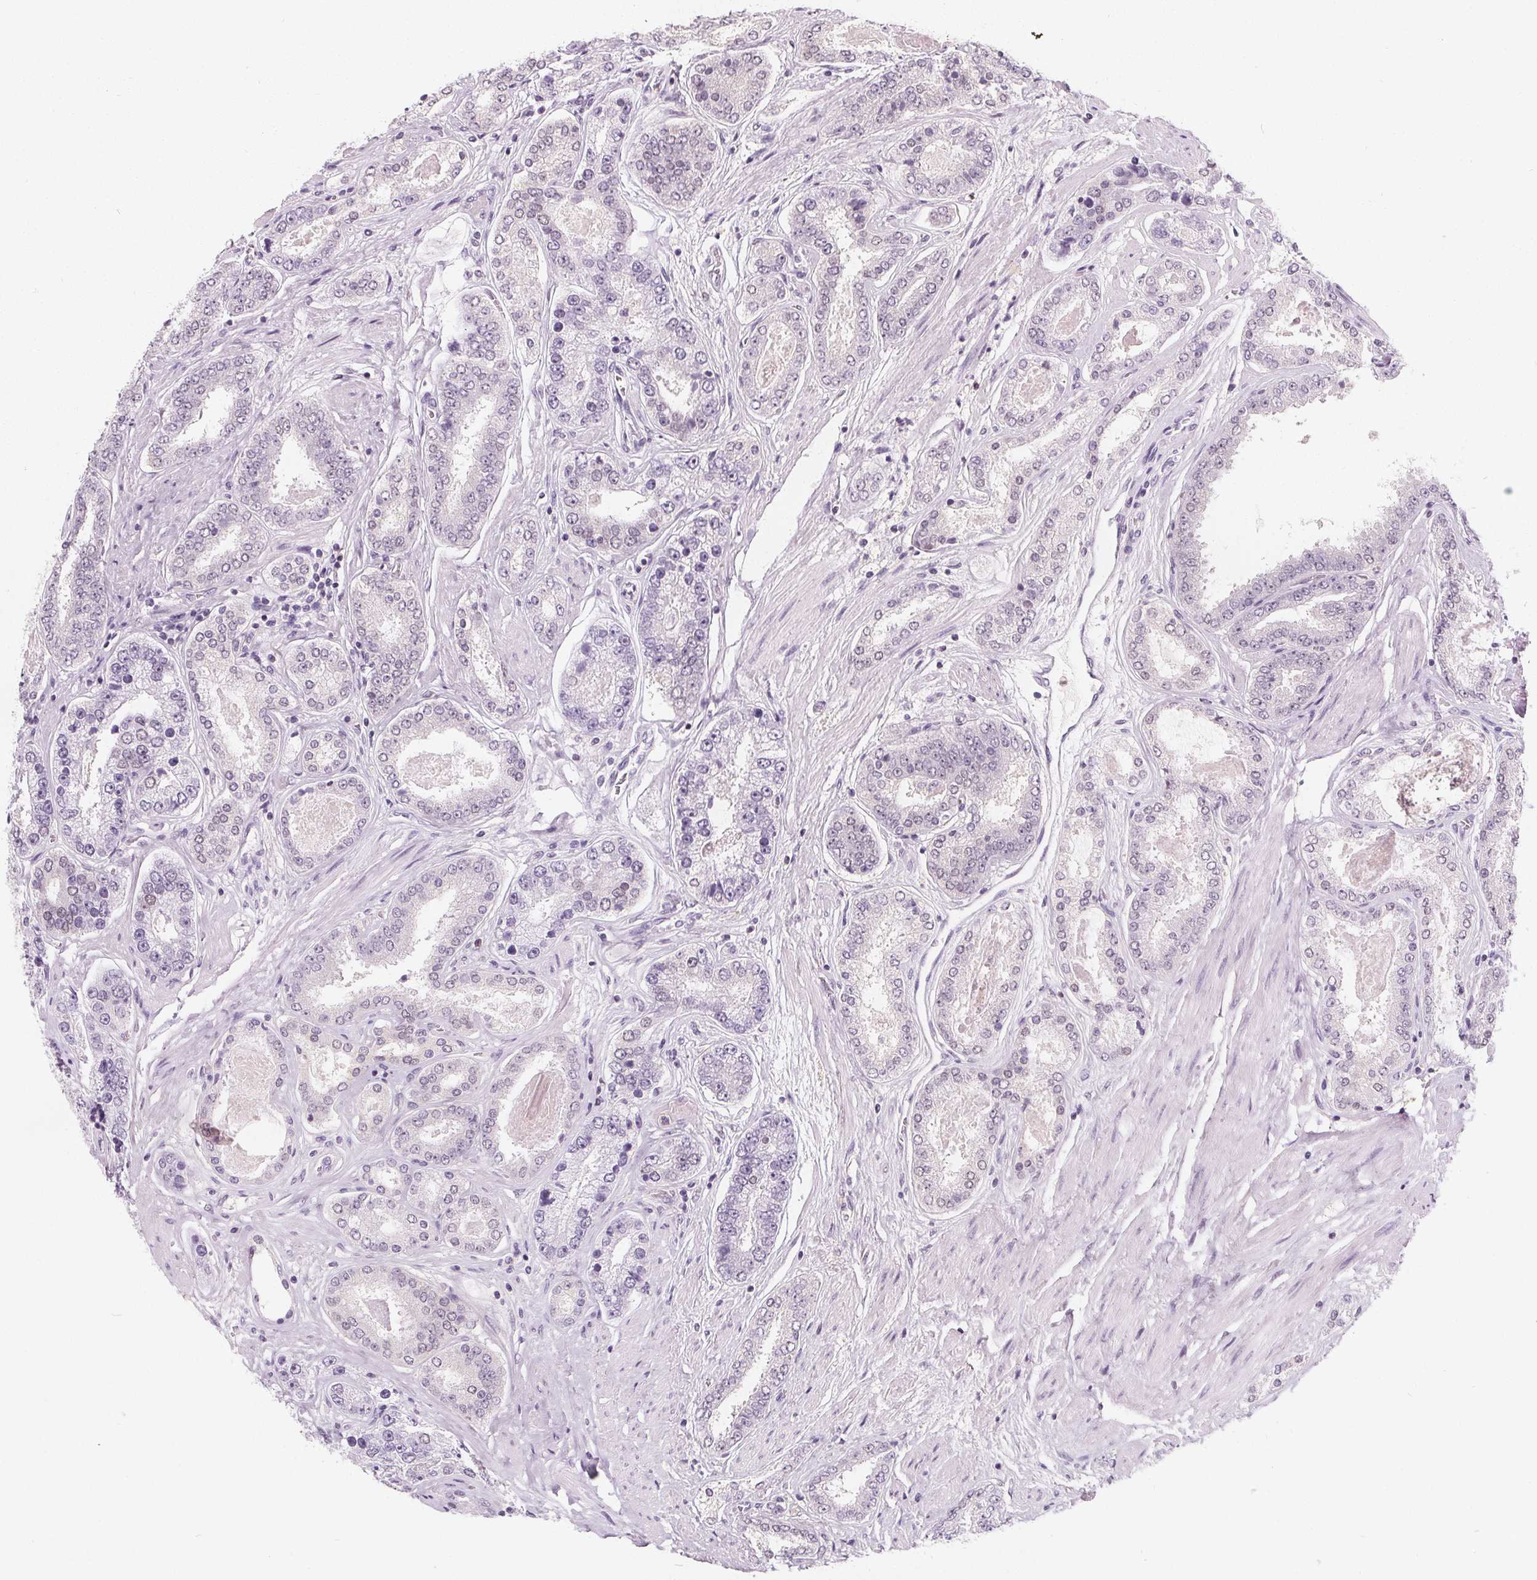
{"staining": {"intensity": "negative", "quantity": "none", "location": "none"}, "tissue": "prostate cancer", "cell_type": "Tumor cells", "image_type": "cancer", "snomed": [{"axis": "morphology", "description": "Adenocarcinoma, High grade"}, {"axis": "topography", "description": "Prostate"}], "caption": "IHC photomicrograph of neoplastic tissue: human adenocarcinoma (high-grade) (prostate) stained with DAB (3,3'-diaminobenzidine) exhibits no significant protein expression in tumor cells.", "gene": "UGP2", "patient": {"sex": "male", "age": 63}}